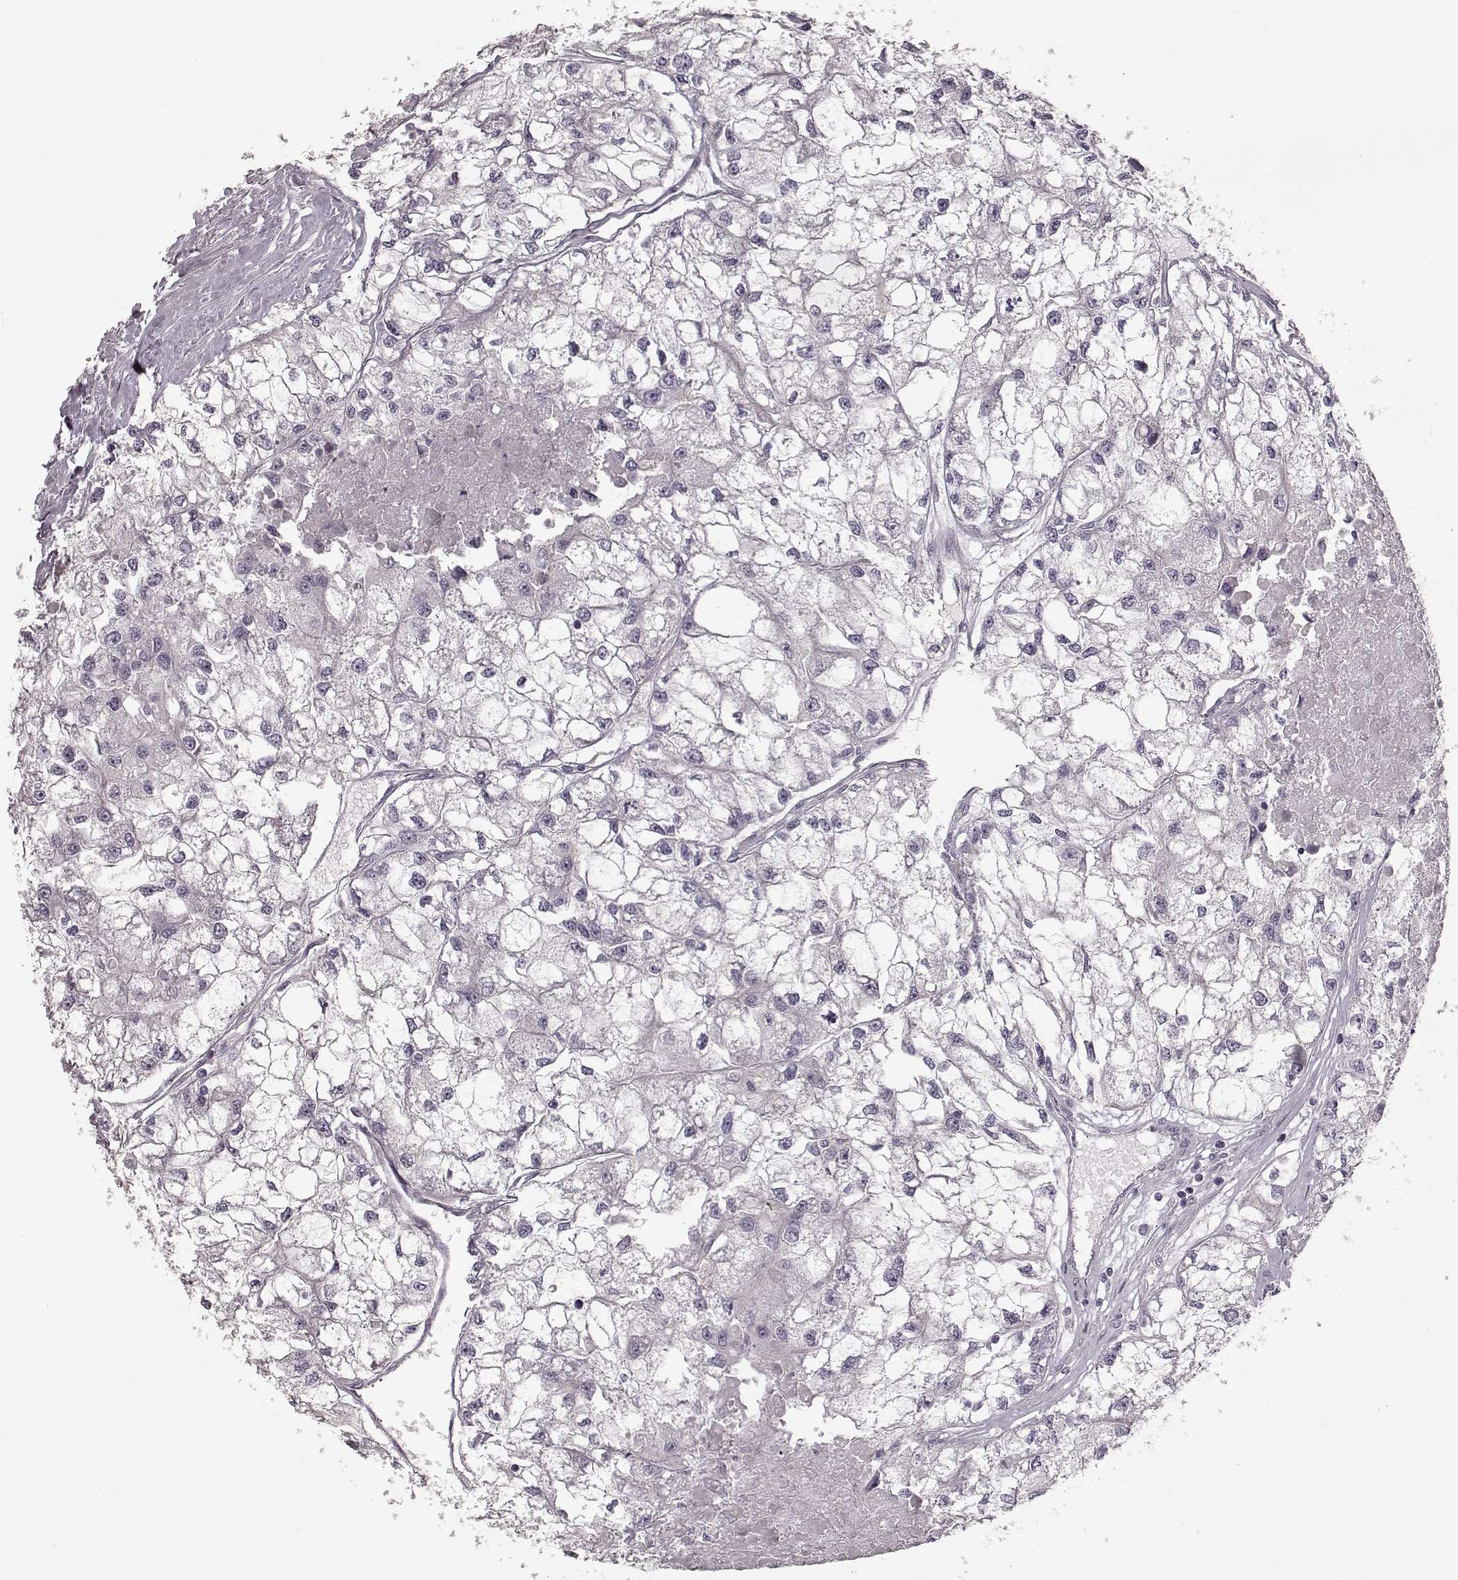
{"staining": {"intensity": "negative", "quantity": "none", "location": "none"}, "tissue": "renal cancer", "cell_type": "Tumor cells", "image_type": "cancer", "snomed": [{"axis": "morphology", "description": "Adenocarcinoma, NOS"}, {"axis": "topography", "description": "Kidney"}], "caption": "Renal cancer was stained to show a protein in brown. There is no significant positivity in tumor cells.", "gene": "GPR50", "patient": {"sex": "male", "age": 56}}